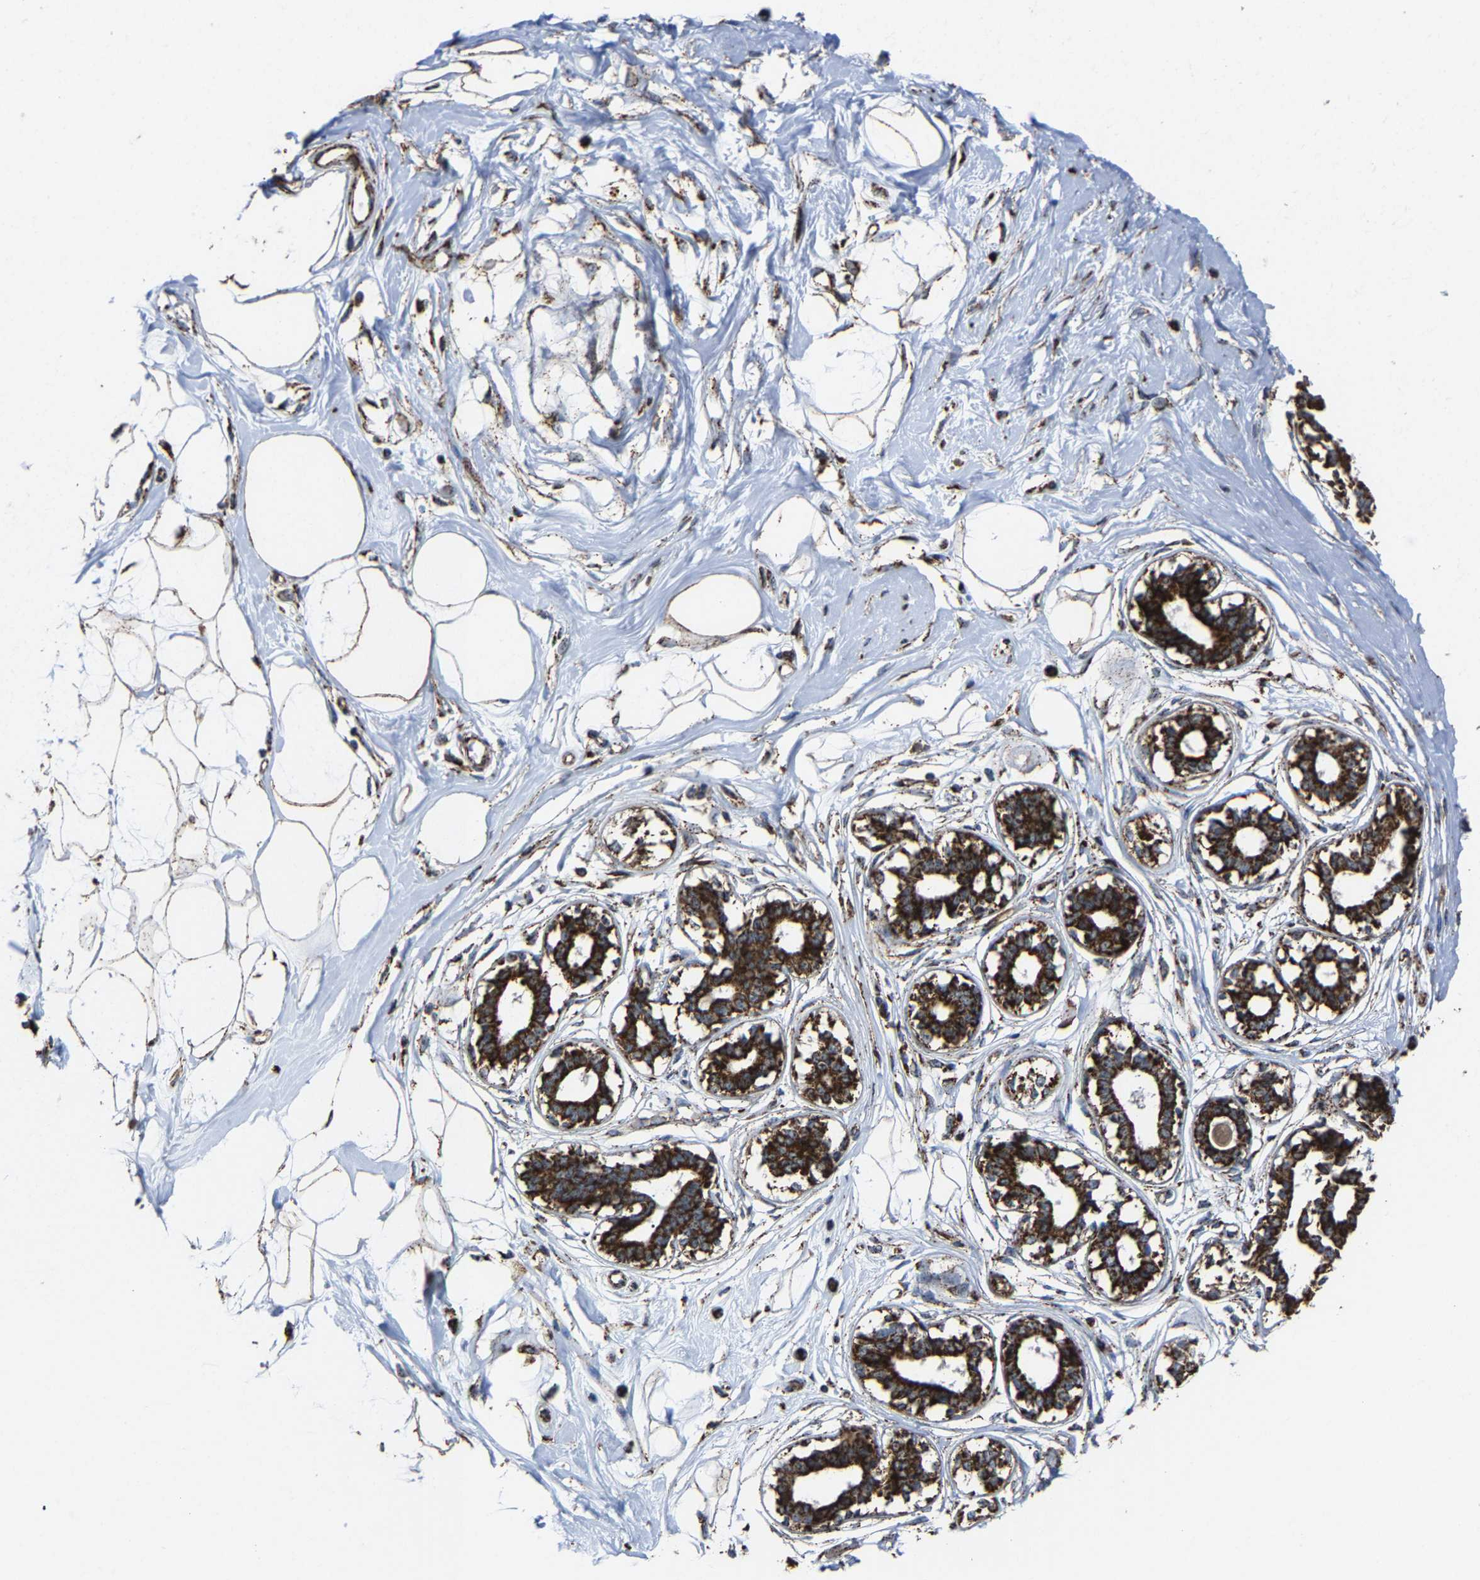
{"staining": {"intensity": "moderate", "quantity": ">75%", "location": "cytoplasmic/membranous"}, "tissue": "breast", "cell_type": "Adipocytes", "image_type": "normal", "snomed": [{"axis": "morphology", "description": "Normal tissue, NOS"}, {"axis": "topography", "description": "Breast"}], "caption": "Immunohistochemistry (IHC) image of unremarkable human breast stained for a protein (brown), which shows medium levels of moderate cytoplasmic/membranous positivity in approximately >75% of adipocytes.", "gene": "NDUFV3", "patient": {"sex": "female", "age": 45}}